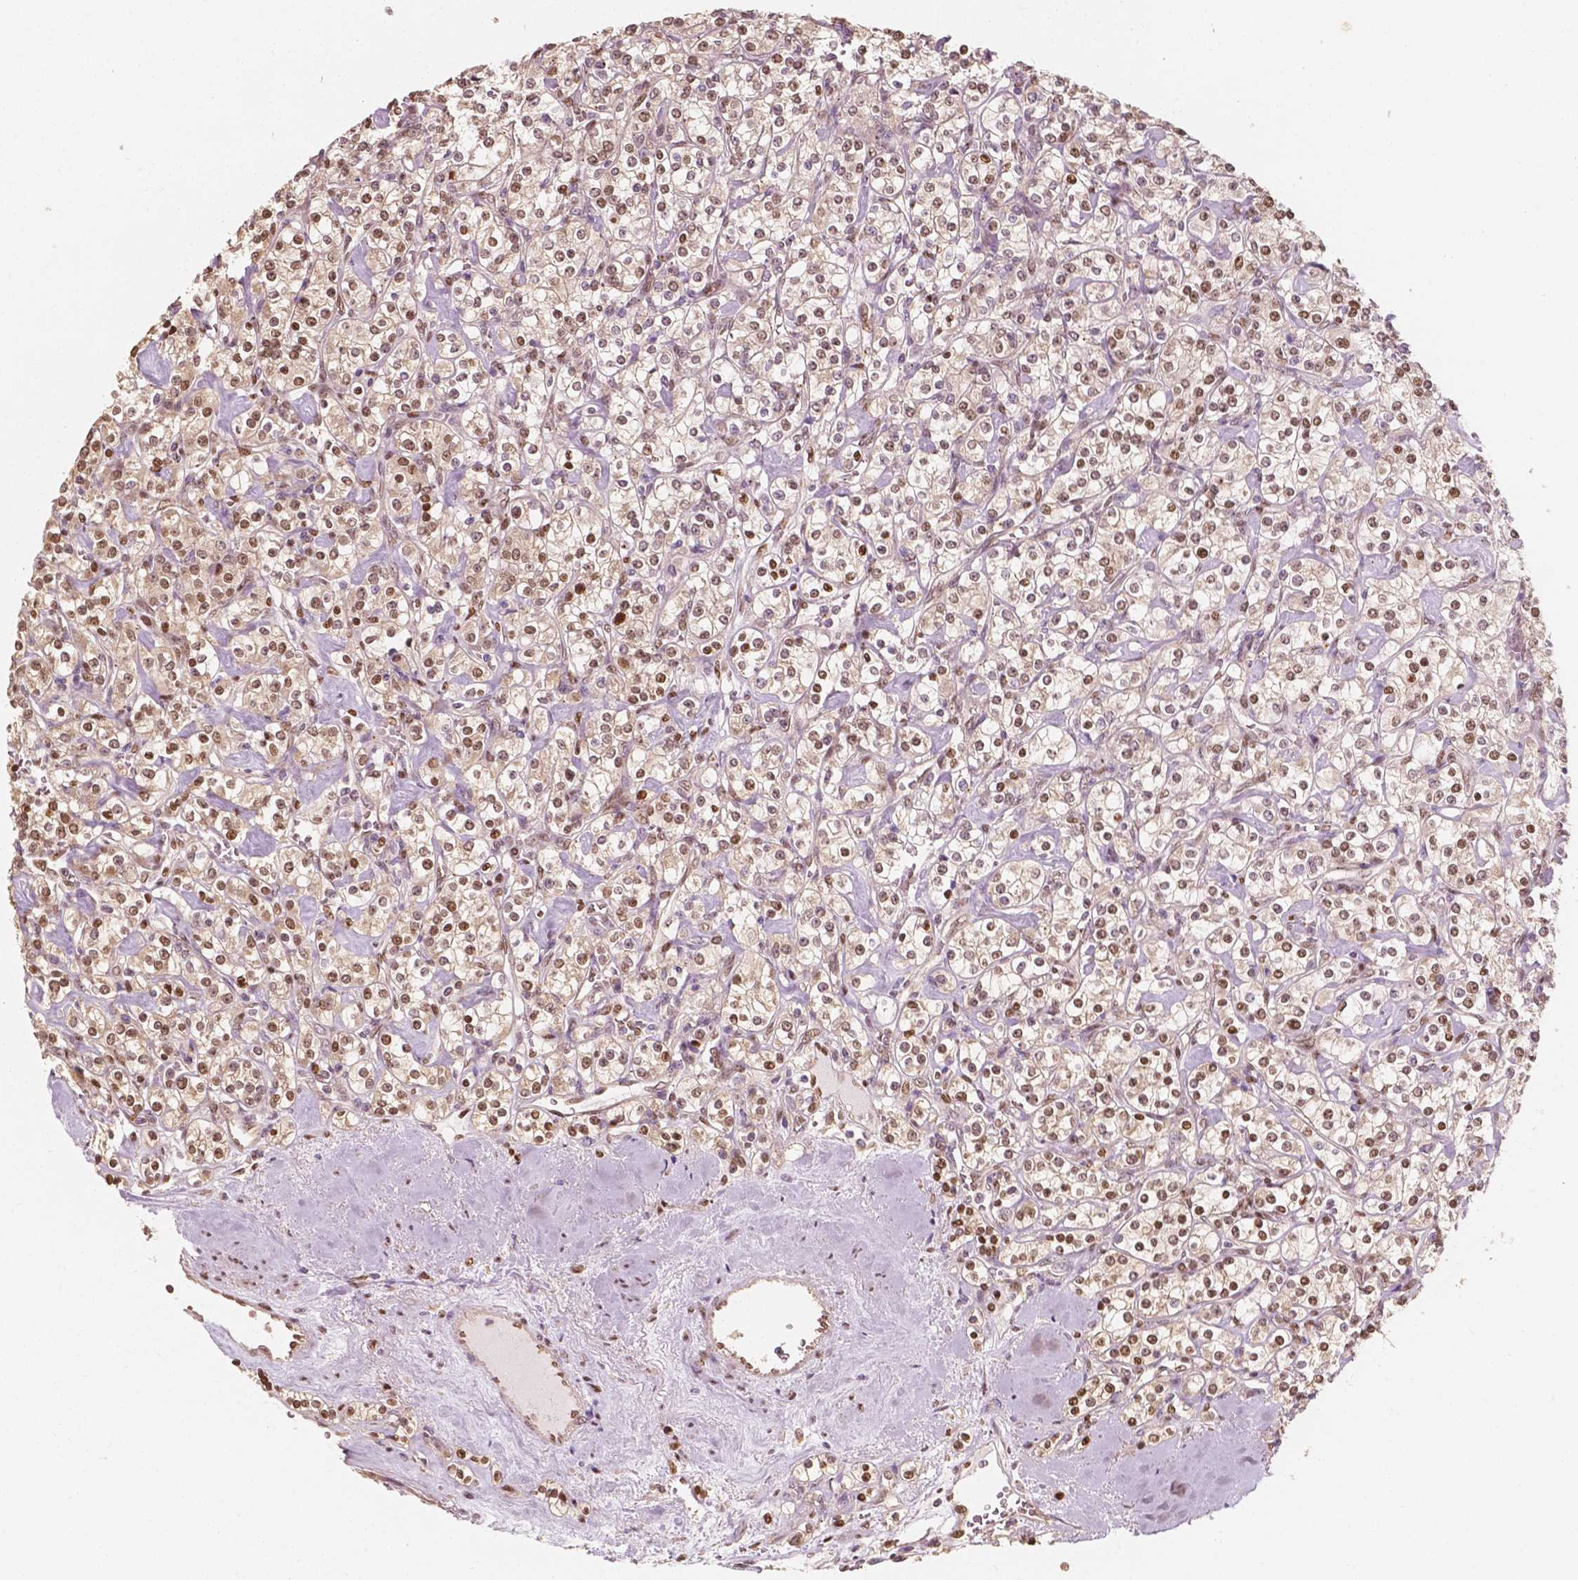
{"staining": {"intensity": "moderate", "quantity": ">75%", "location": "nuclear"}, "tissue": "renal cancer", "cell_type": "Tumor cells", "image_type": "cancer", "snomed": [{"axis": "morphology", "description": "Adenocarcinoma, NOS"}, {"axis": "topography", "description": "Kidney"}], "caption": "A high-resolution image shows IHC staining of renal cancer (adenocarcinoma), which shows moderate nuclear positivity in about >75% of tumor cells.", "gene": "TBC1D17", "patient": {"sex": "male", "age": 77}}